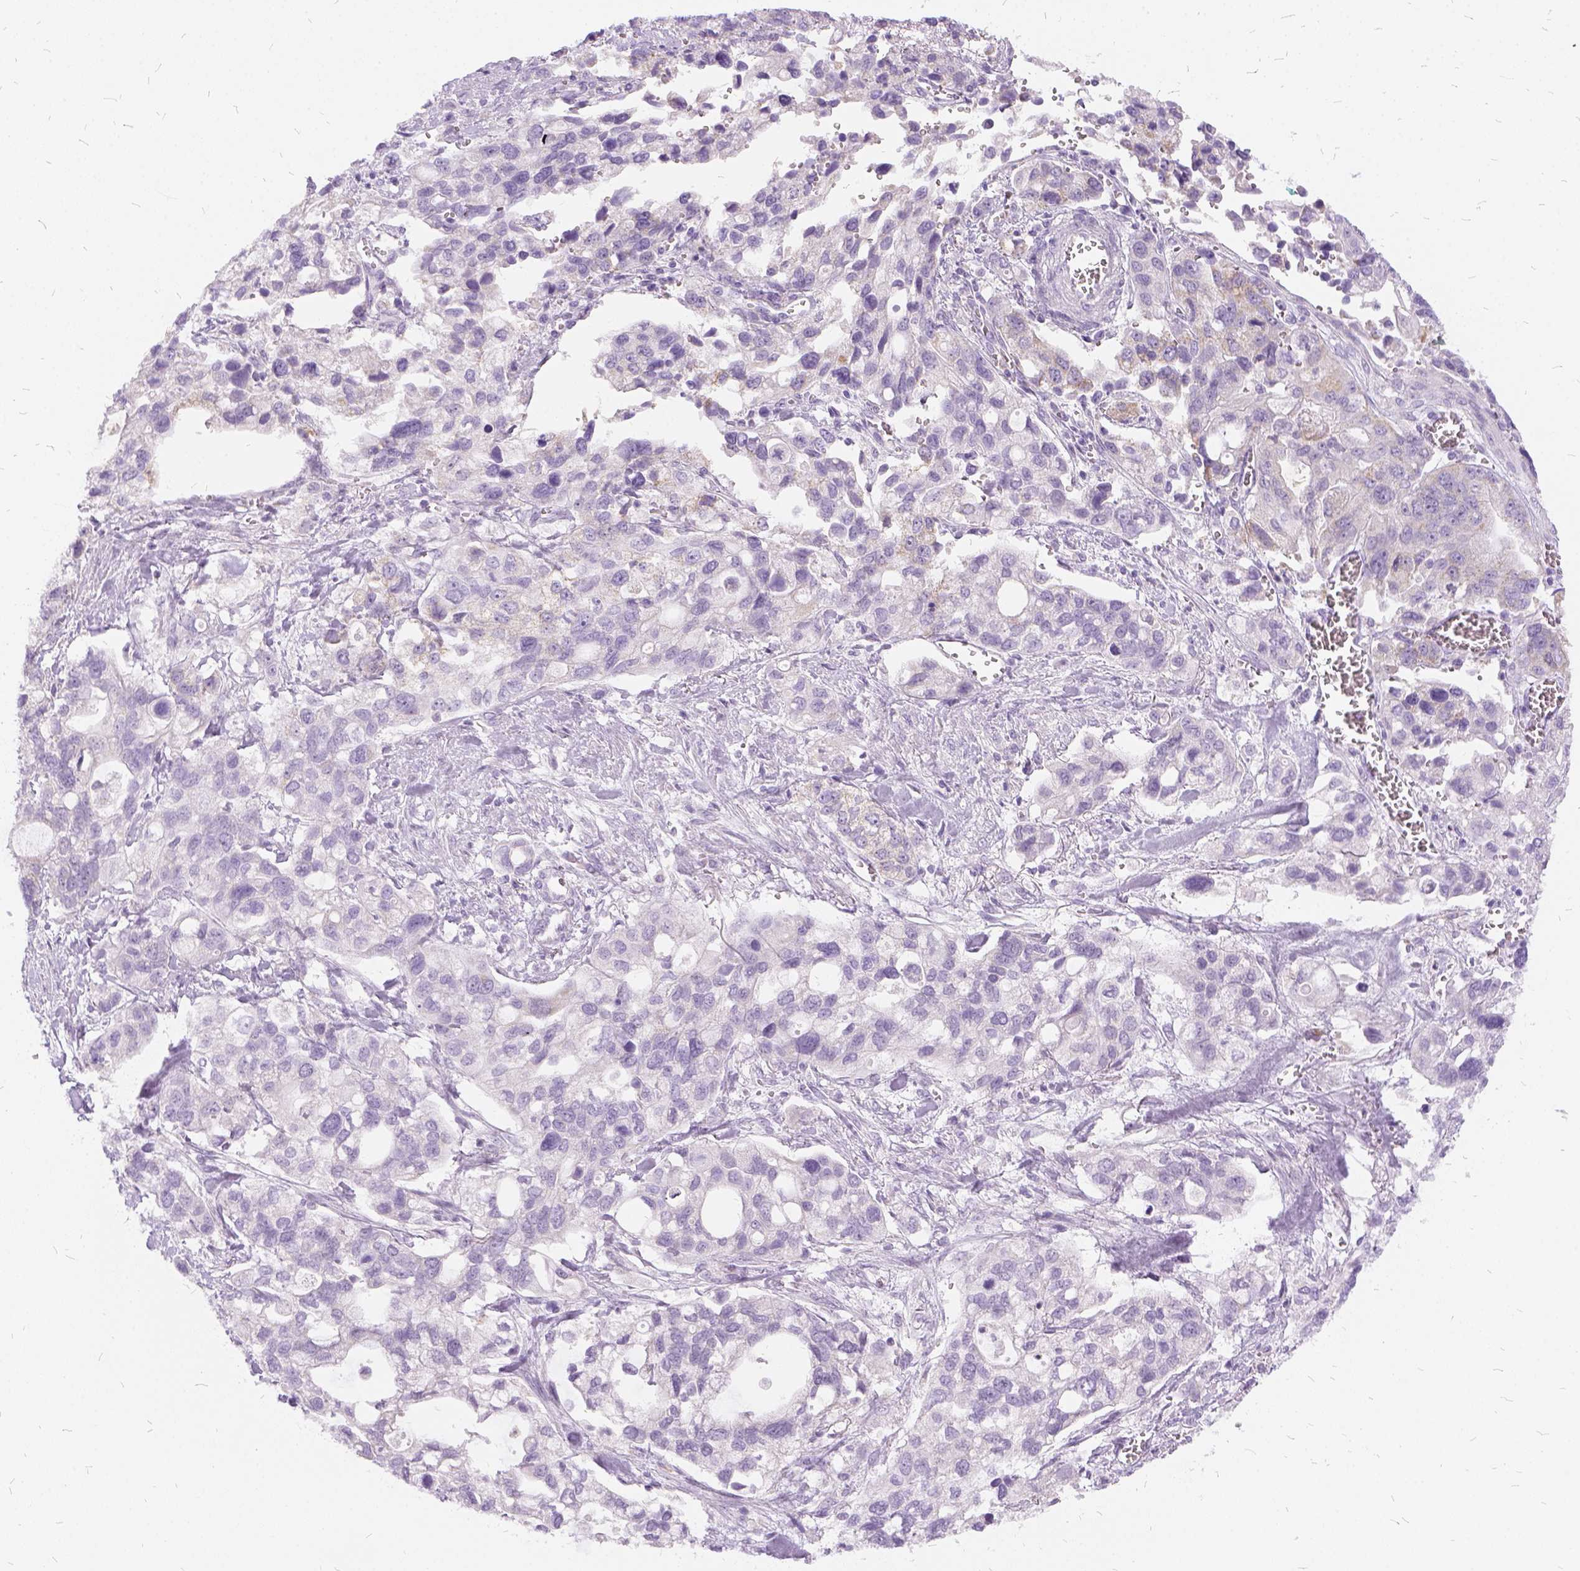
{"staining": {"intensity": "negative", "quantity": "none", "location": "none"}, "tissue": "stomach cancer", "cell_type": "Tumor cells", "image_type": "cancer", "snomed": [{"axis": "morphology", "description": "Adenocarcinoma, NOS"}, {"axis": "topography", "description": "Stomach, upper"}], "caption": "Stomach cancer was stained to show a protein in brown. There is no significant expression in tumor cells. (DAB IHC with hematoxylin counter stain).", "gene": "FDX1", "patient": {"sex": "female", "age": 81}}